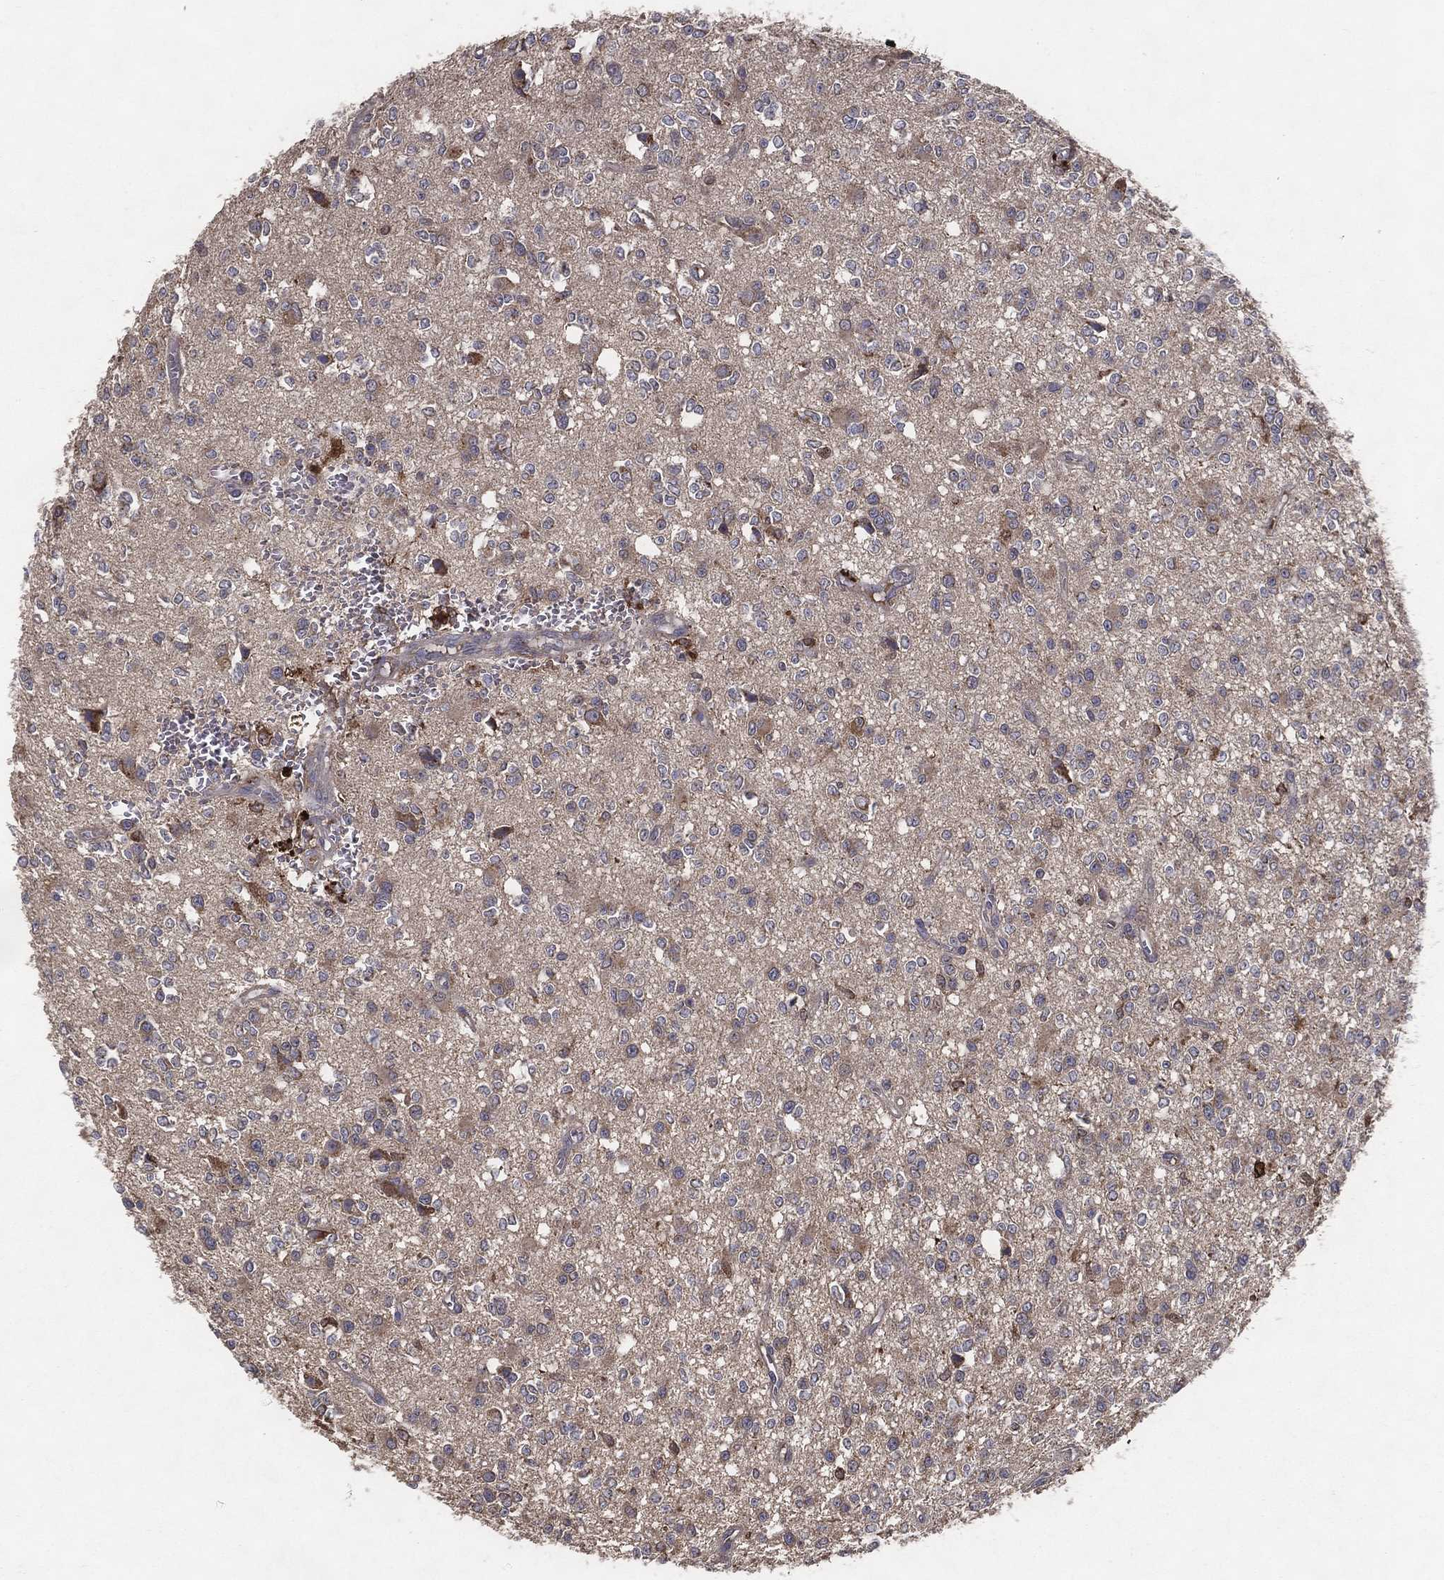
{"staining": {"intensity": "moderate", "quantity": "<25%", "location": "cytoplasmic/membranous"}, "tissue": "glioma", "cell_type": "Tumor cells", "image_type": "cancer", "snomed": [{"axis": "morphology", "description": "Glioma, malignant, Low grade"}, {"axis": "topography", "description": "Brain"}], "caption": "This histopathology image shows glioma stained with immunohistochemistry to label a protein in brown. The cytoplasmic/membranous of tumor cells show moderate positivity for the protein. Nuclei are counter-stained blue.", "gene": "MT-ND1", "patient": {"sex": "female", "age": 45}}